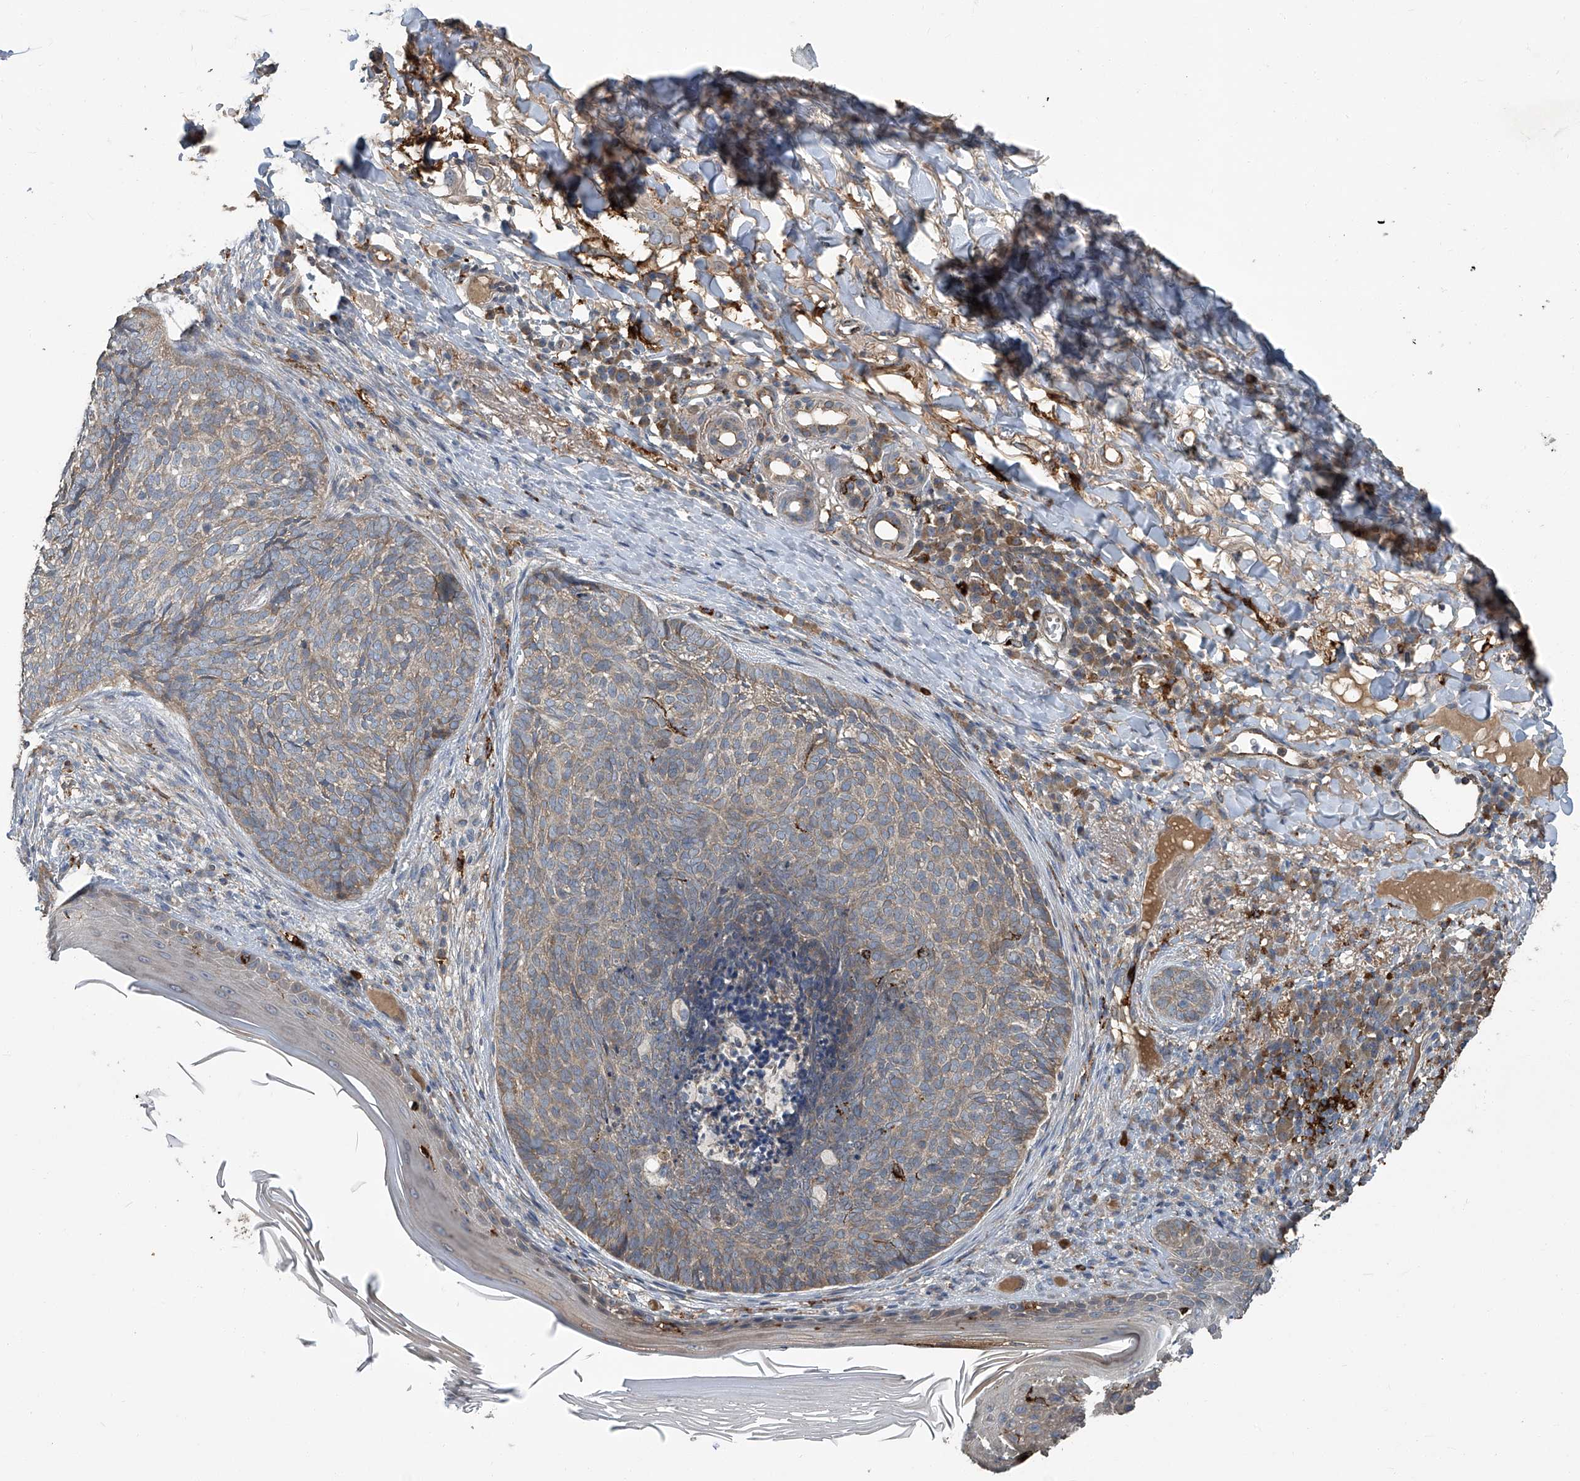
{"staining": {"intensity": "weak", "quantity": "25%-75%", "location": "cytoplasmic/membranous"}, "tissue": "skin cancer", "cell_type": "Tumor cells", "image_type": "cancer", "snomed": [{"axis": "morphology", "description": "Basal cell carcinoma"}, {"axis": "topography", "description": "Skin"}], "caption": "A high-resolution image shows IHC staining of skin cancer (basal cell carcinoma), which demonstrates weak cytoplasmic/membranous positivity in approximately 25%-75% of tumor cells.", "gene": "FAM167A", "patient": {"sex": "male", "age": 85}}